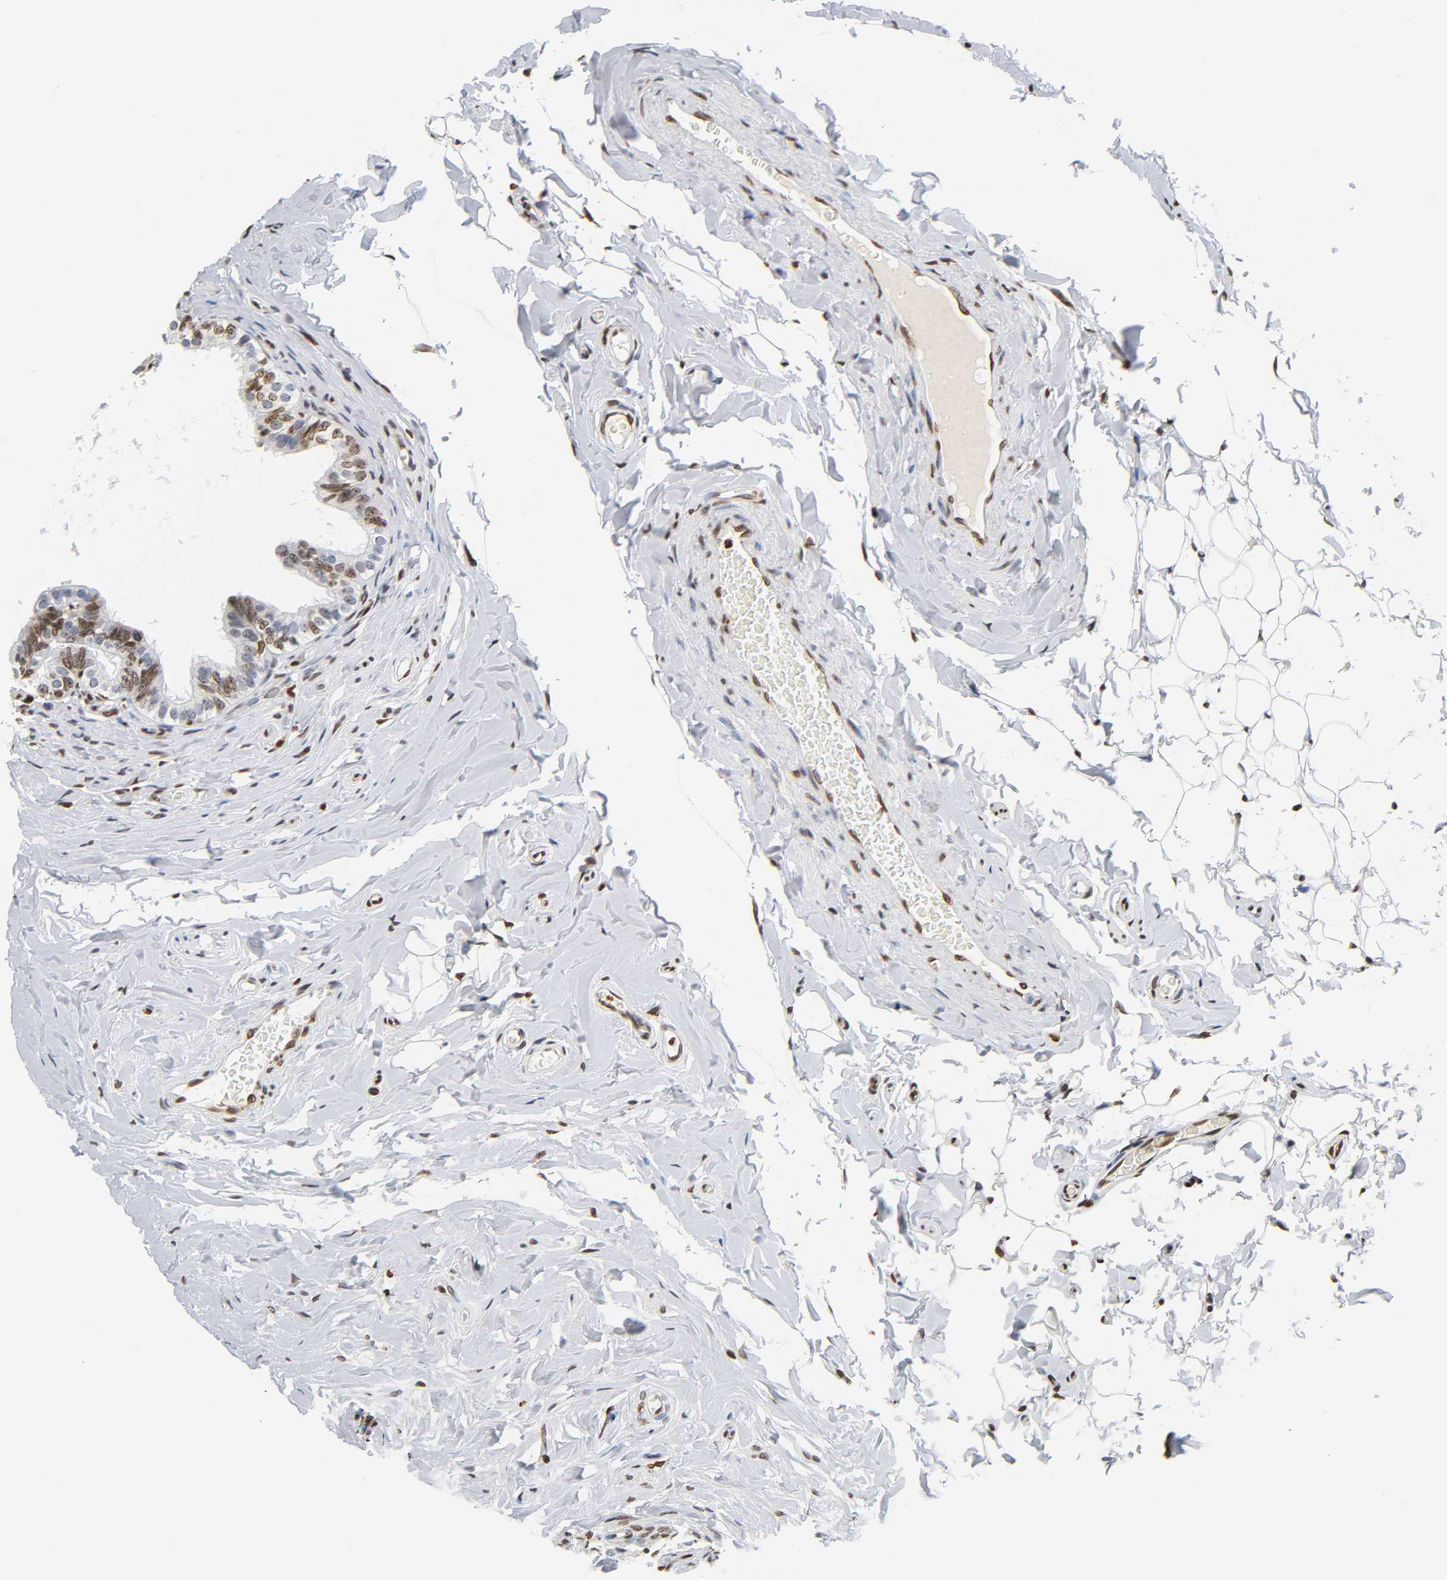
{"staining": {"intensity": "moderate", "quantity": ">75%", "location": "cytoplasmic/membranous,nuclear"}, "tissue": "epididymis", "cell_type": "Glandular cells", "image_type": "normal", "snomed": [{"axis": "morphology", "description": "Normal tissue, NOS"}, {"axis": "topography", "description": "Epididymis"}], "caption": "Brown immunohistochemical staining in unremarkable epididymis reveals moderate cytoplasmic/membranous,nuclear expression in about >75% of glandular cells.", "gene": "HOXA6", "patient": {"sex": "male", "age": 26}}